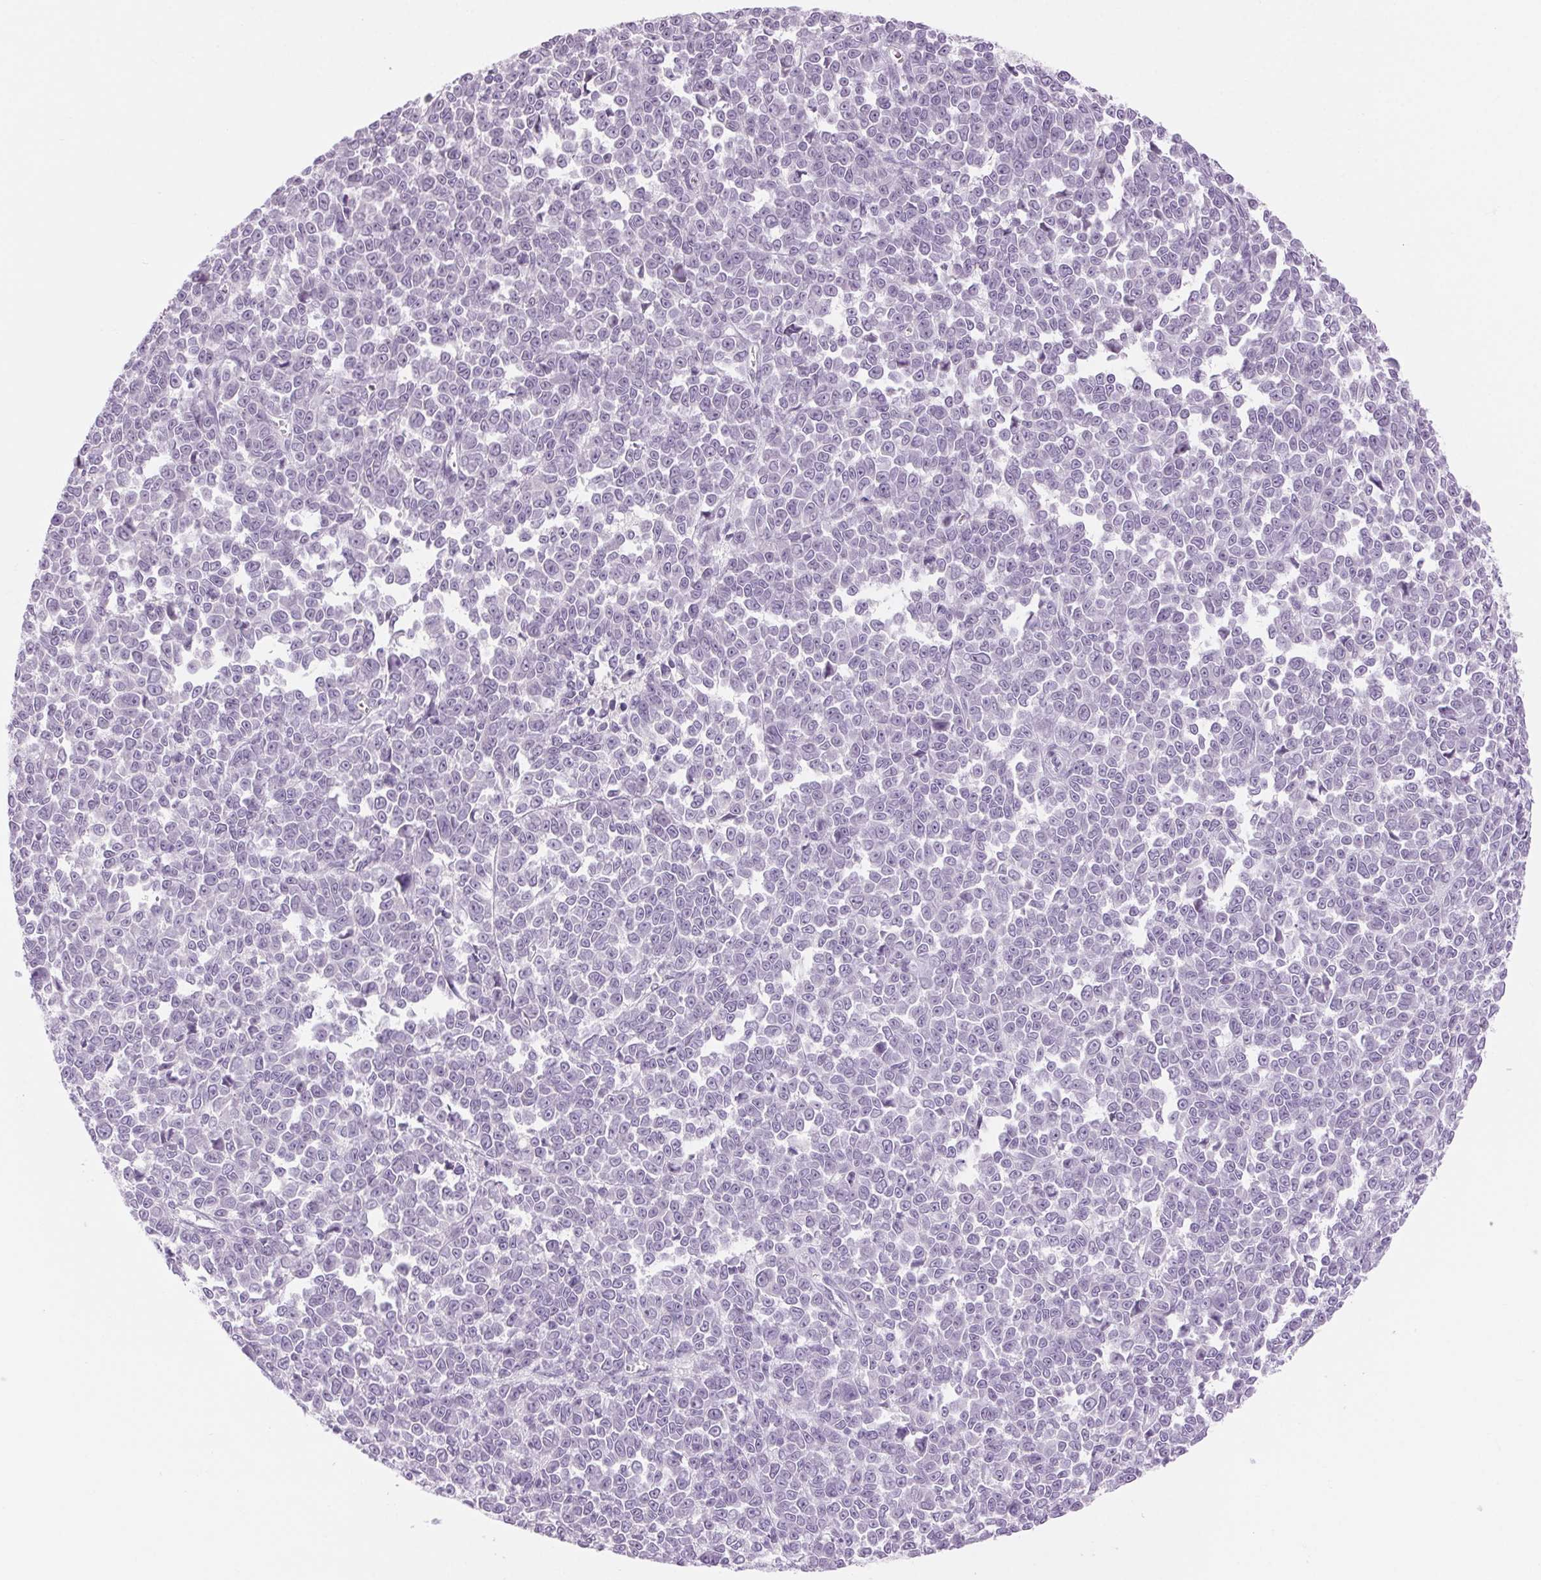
{"staining": {"intensity": "negative", "quantity": "none", "location": "none"}, "tissue": "melanoma", "cell_type": "Tumor cells", "image_type": "cancer", "snomed": [{"axis": "morphology", "description": "Malignant melanoma, NOS"}, {"axis": "topography", "description": "Skin"}], "caption": "Micrograph shows no significant protein staining in tumor cells of malignant melanoma.", "gene": "SLC6A19", "patient": {"sex": "female", "age": 95}}